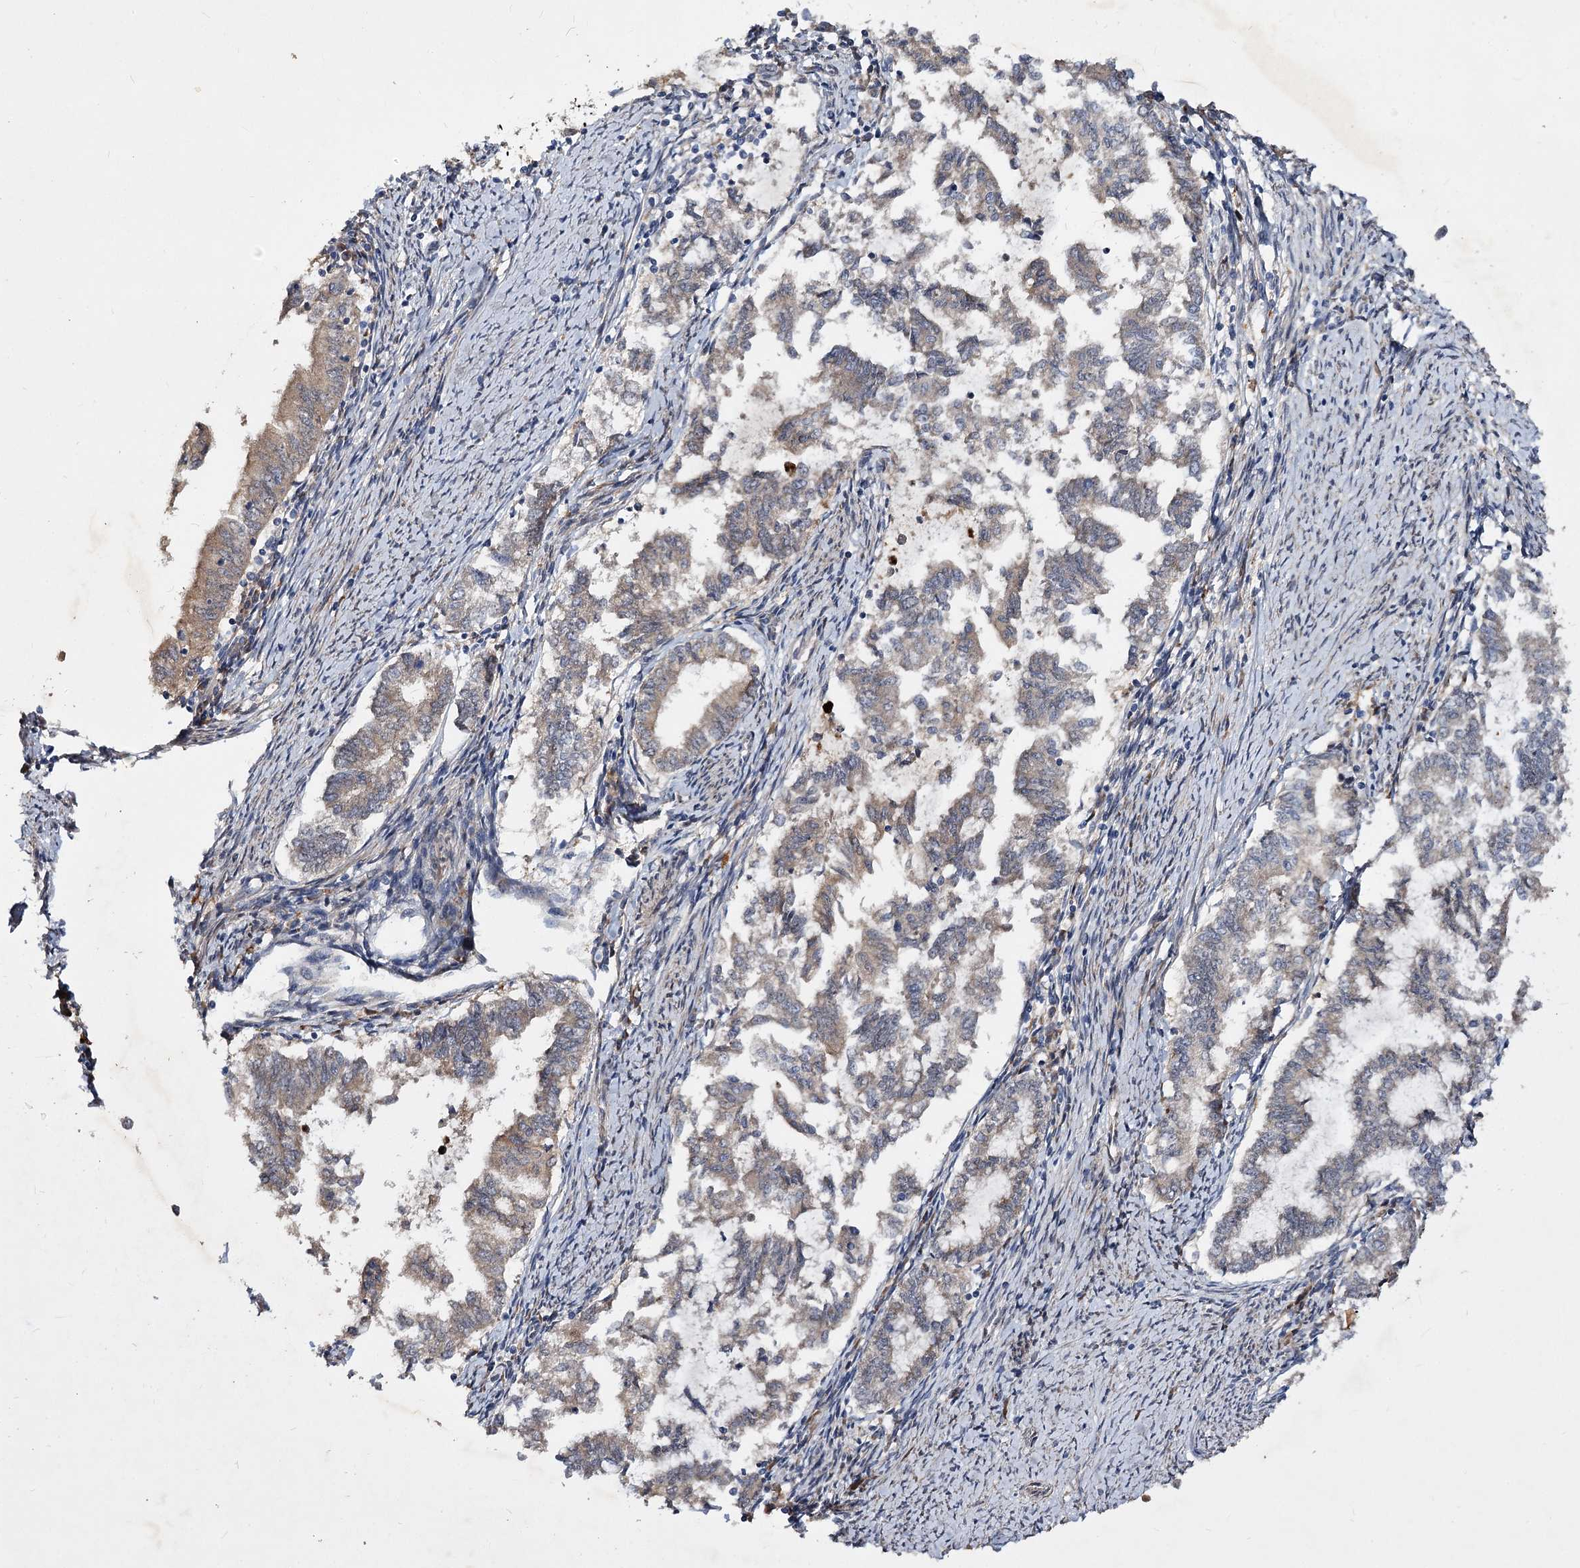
{"staining": {"intensity": "weak", "quantity": "25%-75%", "location": "cytoplasmic/membranous"}, "tissue": "endometrial cancer", "cell_type": "Tumor cells", "image_type": "cancer", "snomed": [{"axis": "morphology", "description": "Adenocarcinoma, NOS"}, {"axis": "topography", "description": "Endometrium"}], "caption": "High-power microscopy captured an immunohistochemistry (IHC) image of endometrial adenocarcinoma, revealing weak cytoplasmic/membranous expression in about 25%-75% of tumor cells. Nuclei are stained in blue.", "gene": "MINDY3", "patient": {"sex": "female", "age": 79}}